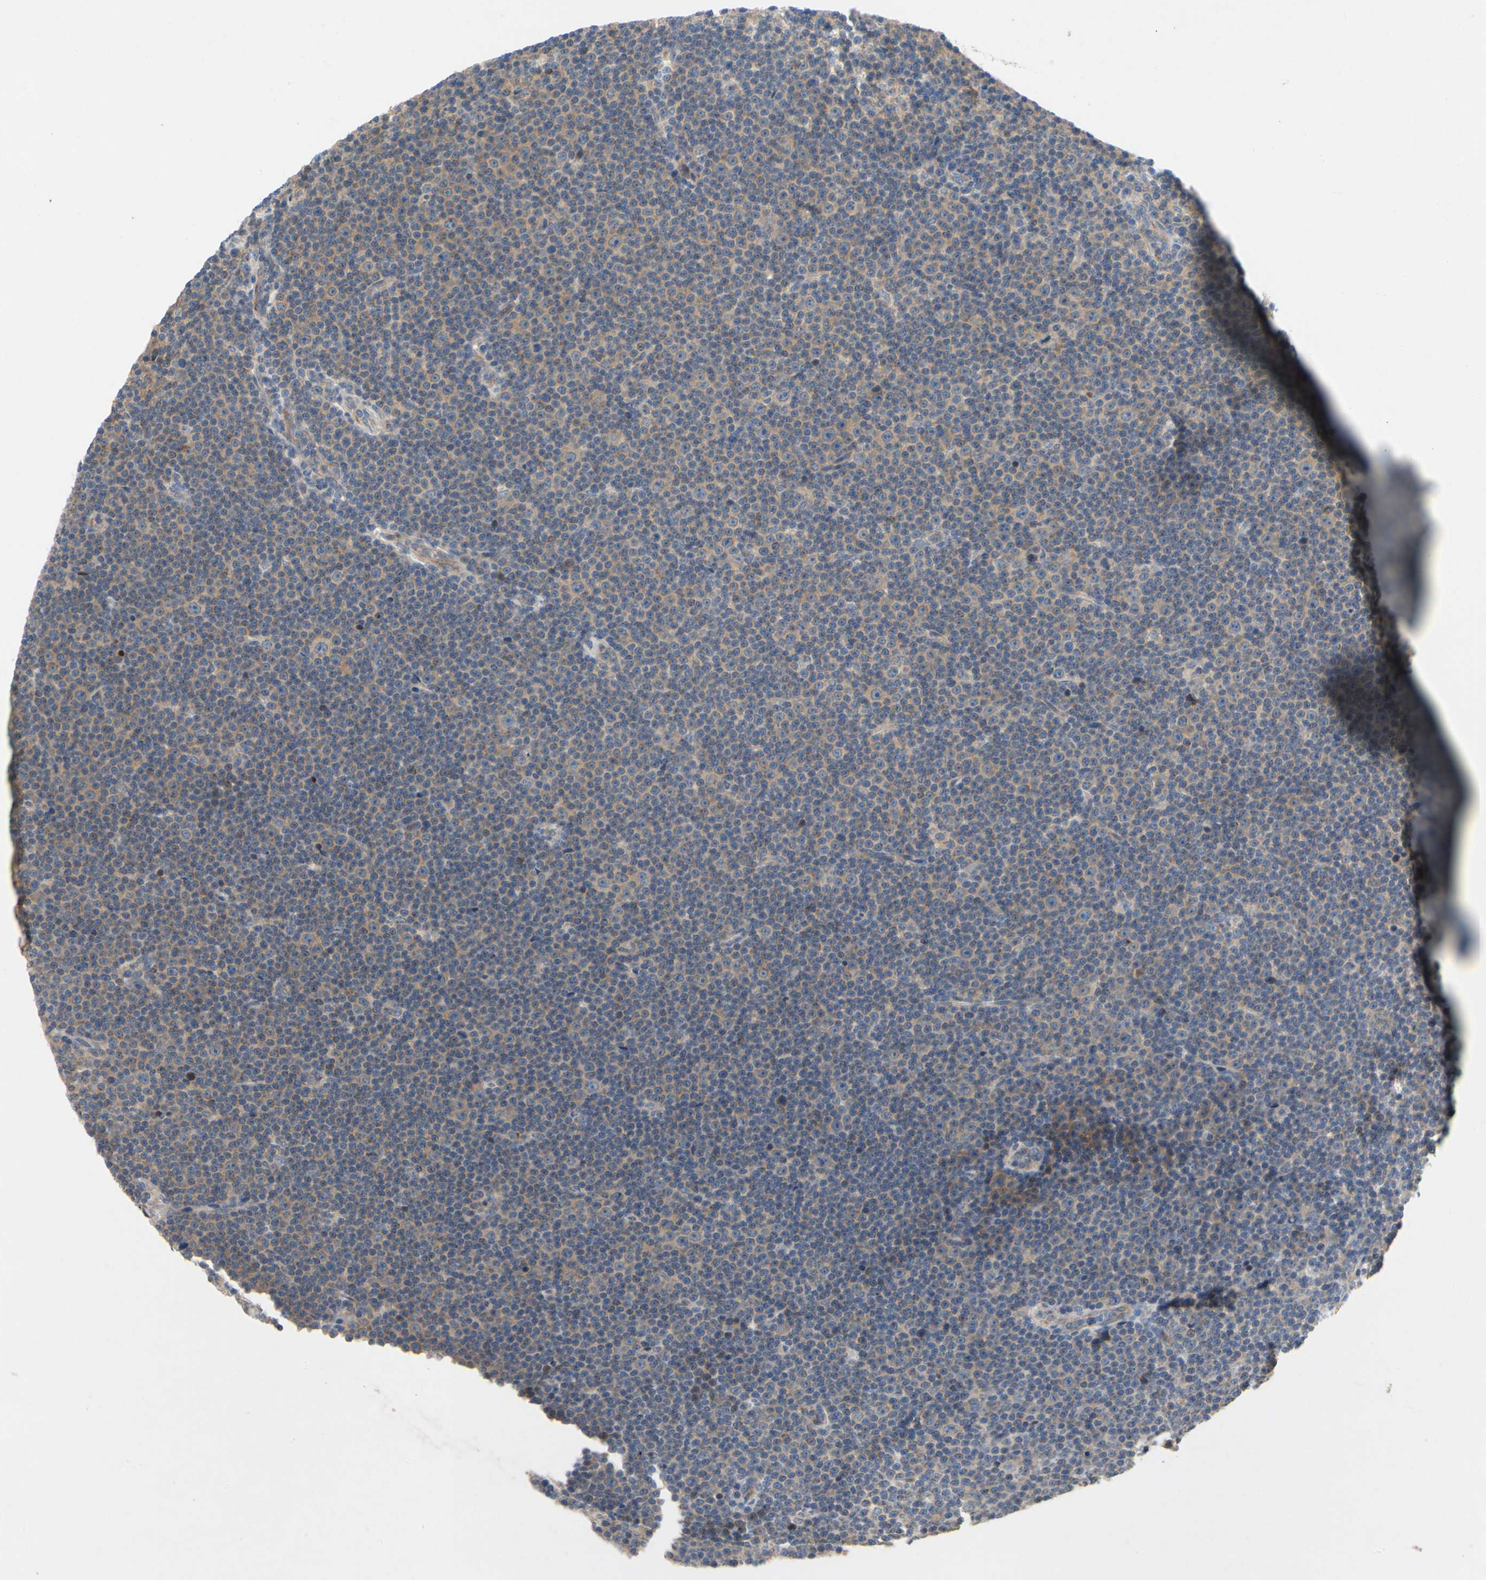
{"staining": {"intensity": "weak", "quantity": ">75%", "location": "cytoplasmic/membranous"}, "tissue": "lymphoma", "cell_type": "Tumor cells", "image_type": "cancer", "snomed": [{"axis": "morphology", "description": "Malignant lymphoma, non-Hodgkin's type, Low grade"}, {"axis": "topography", "description": "Lymph node"}], "caption": "The micrograph displays a brown stain indicating the presence of a protein in the cytoplasmic/membranous of tumor cells in low-grade malignant lymphoma, non-Hodgkin's type.", "gene": "KLHDC8B", "patient": {"sex": "female", "age": 67}}